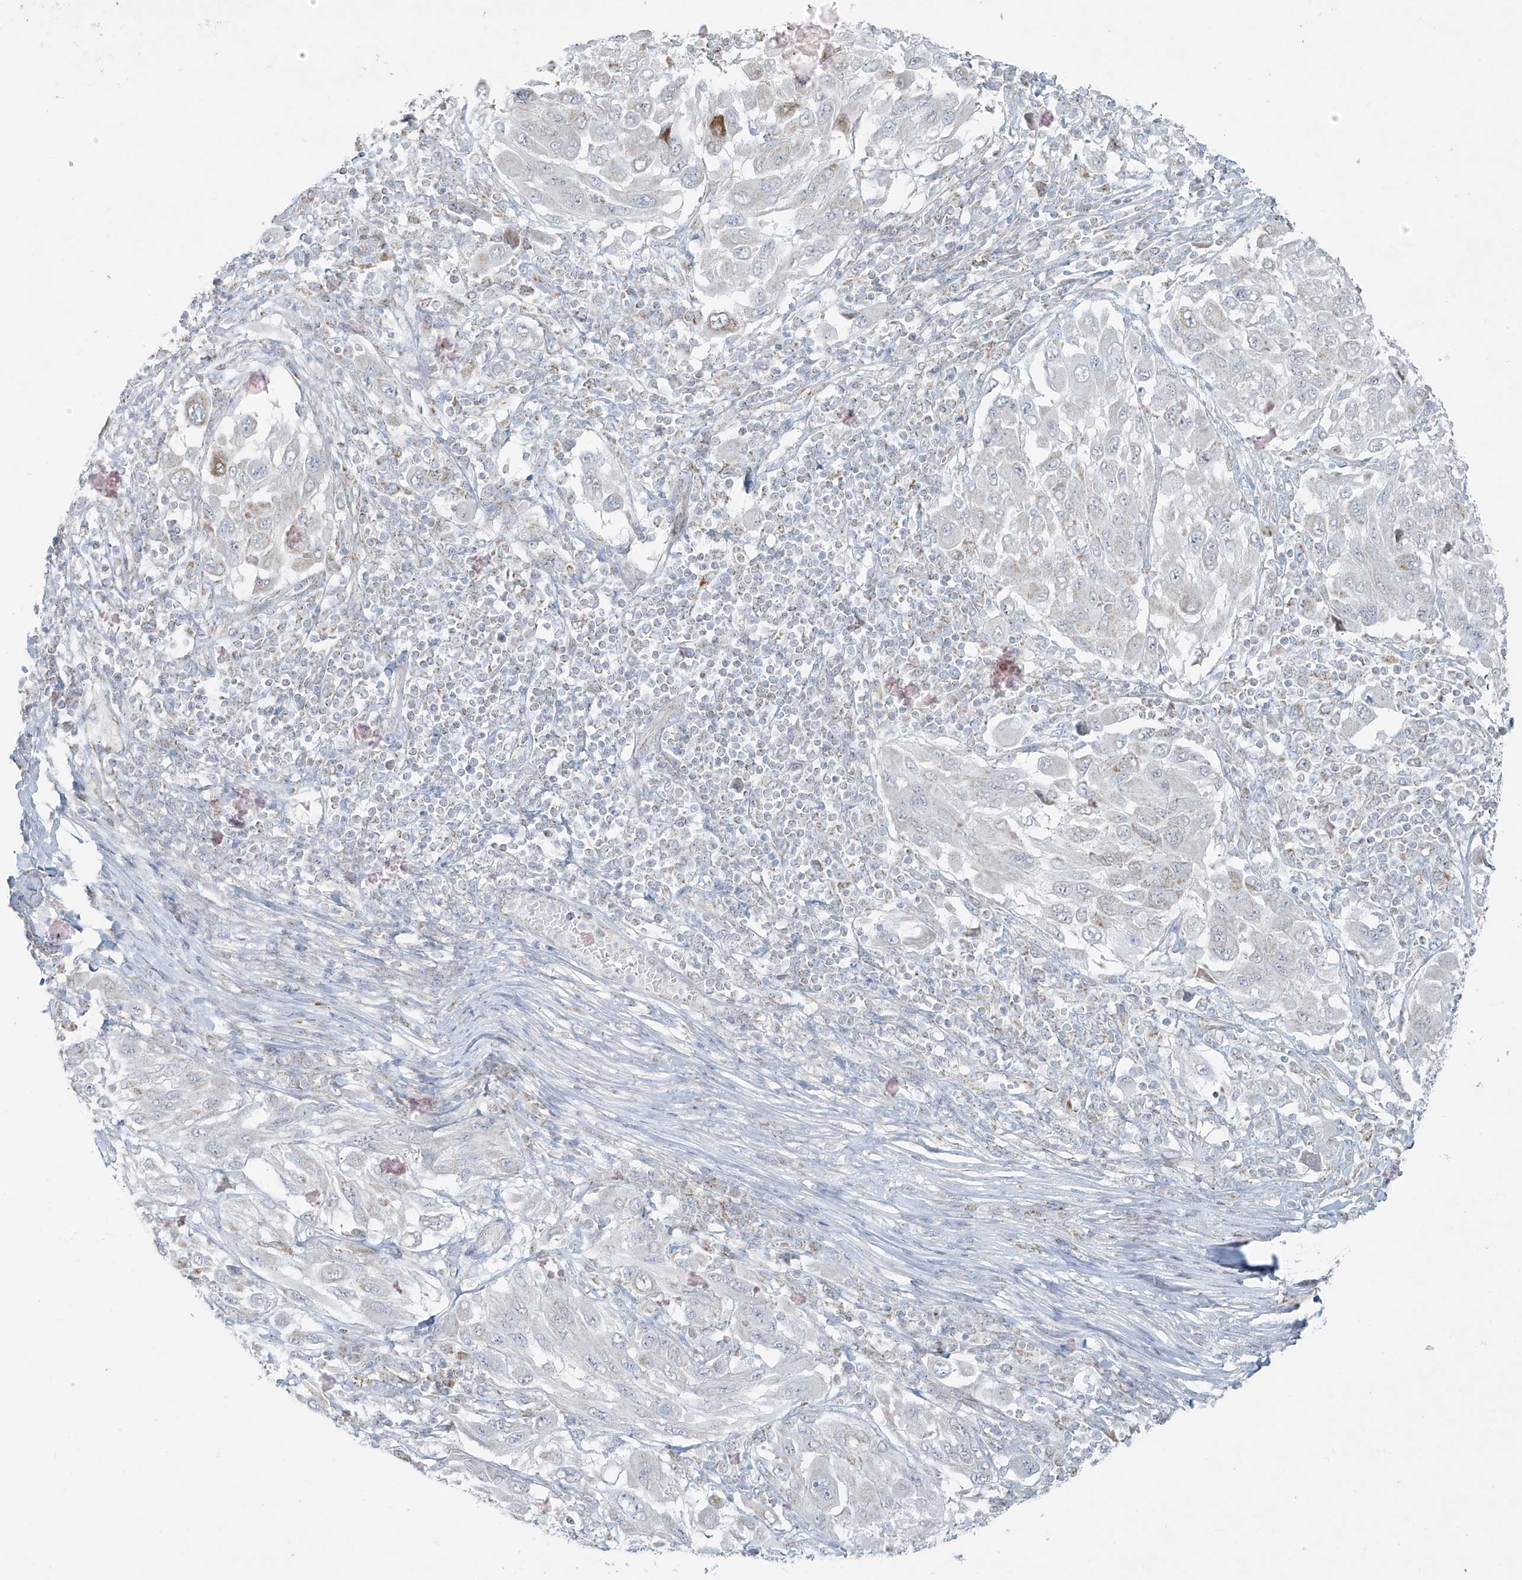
{"staining": {"intensity": "negative", "quantity": "none", "location": "none"}, "tissue": "melanoma", "cell_type": "Tumor cells", "image_type": "cancer", "snomed": [{"axis": "morphology", "description": "Malignant melanoma, NOS"}, {"axis": "topography", "description": "Skin"}], "caption": "A micrograph of malignant melanoma stained for a protein exhibits no brown staining in tumor cells.", "gene": "SMDT1", "patient": {"sex": "female", "age": 91}}